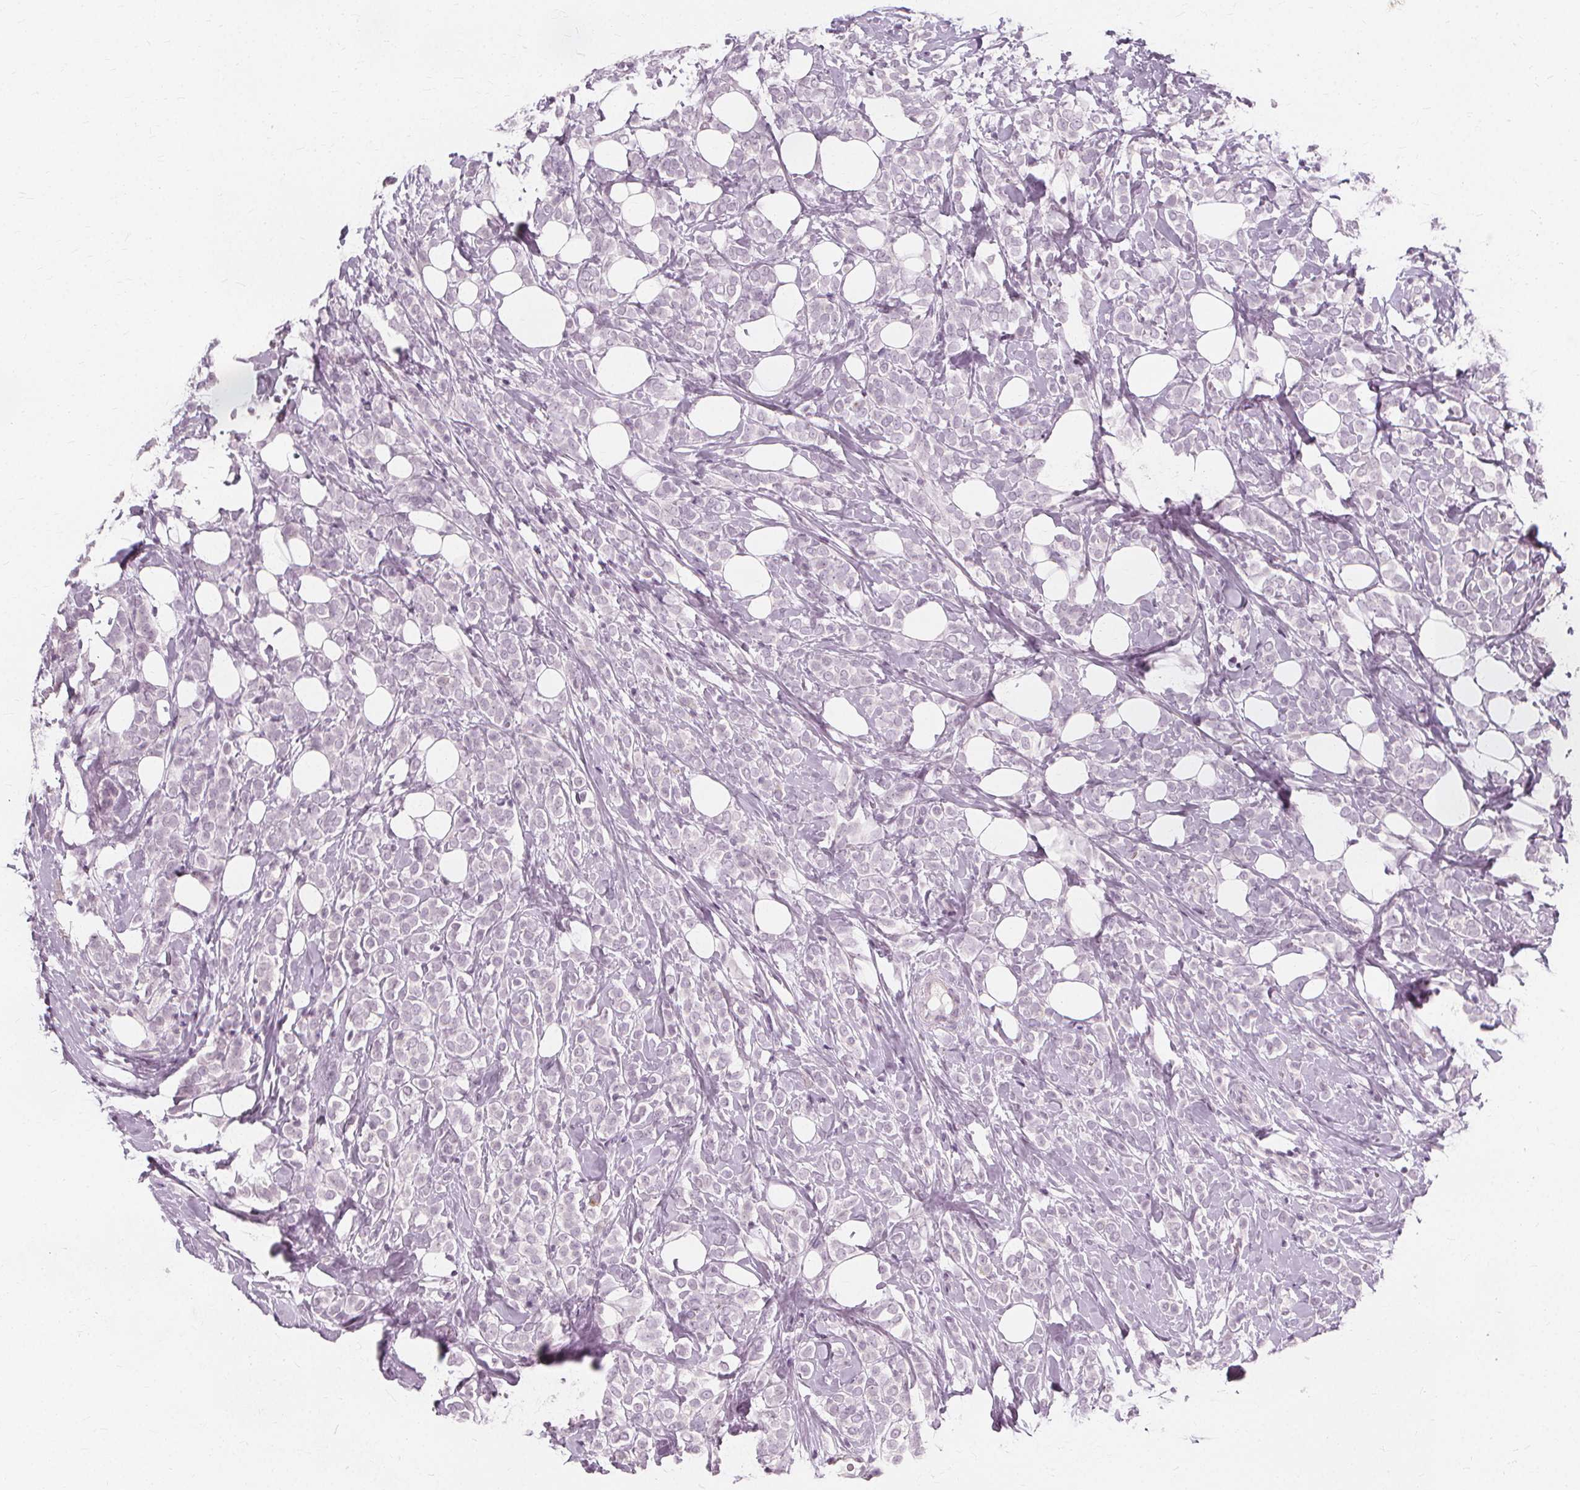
{"staining": {"intensity": "negative", "quantity": "none", "location": "none"}, "tissue": "breast cancer", "cell_type": "Tumor cells", "image_type": "cancer", "snomed": [{"axis": "morphology", "description": "Lobular carcinoma"}, {"axis": "topography", "description": "Breast"}], "caption": "Breast lobular carcinoma was stained to show a protein in brown. There is no significant positivity in tumor cells.", "gene": "NXPE1", "patient": {"sex": "female", "age": 49}}